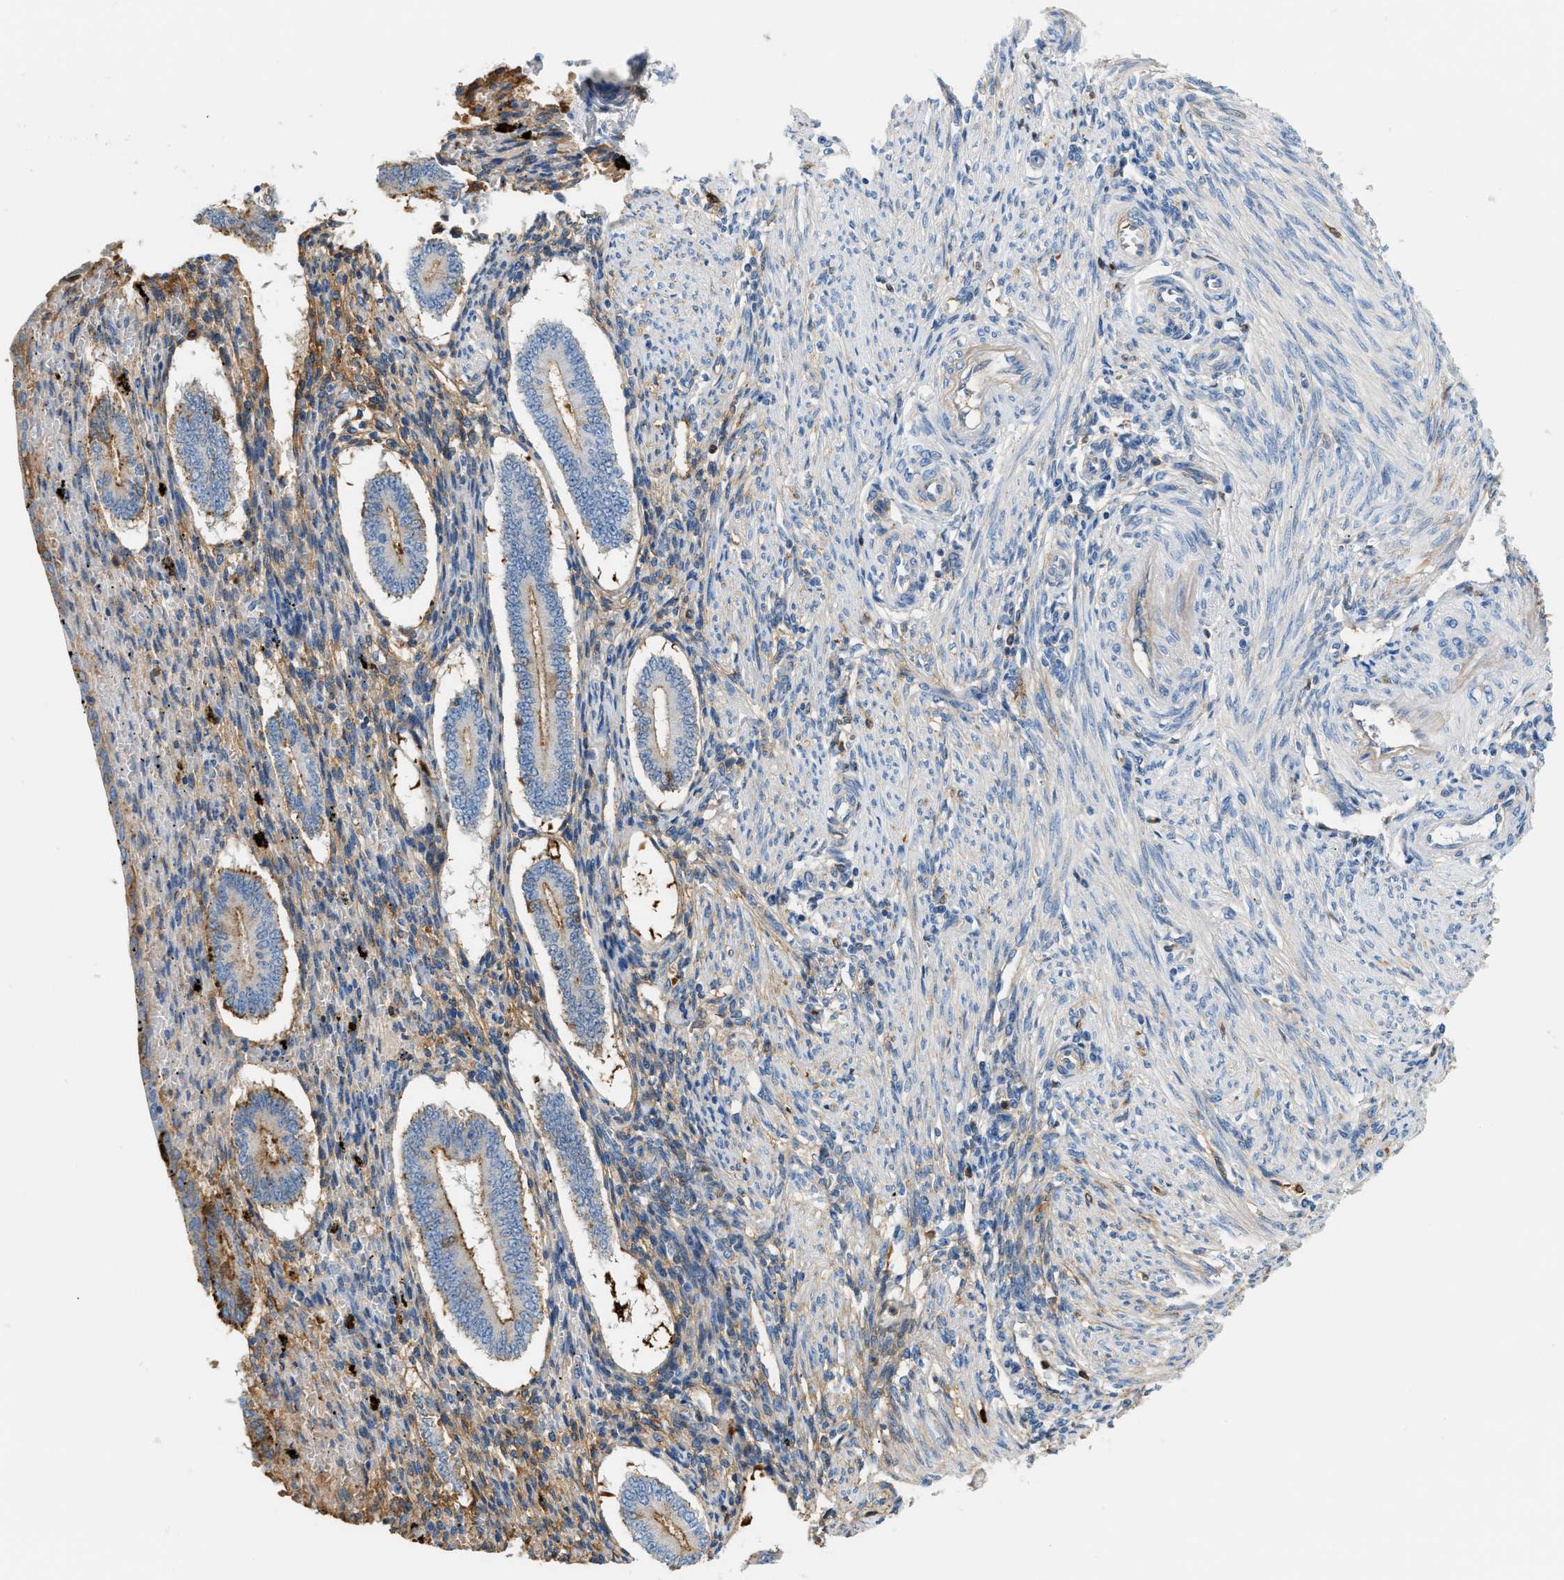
{"staining": {"intensity": "moderate", "quantity": "25%-75%", "location": "cytoplasmic/membranous"}, "tissue": "endometrium", "cell_type": "Cells in endometrial stroma", "image_type": "normal", "snomed": [{"axis": "morphology", "description": "Normal tissue, NOS"}, {"axis": "topography", "description": "Endometrium"}], "caption": "Cells in endometrial stroma demonstrate medium levels of moderate cytoplasmic/membranous staining in about 25%-75% of cells in unremarkable endometrium. Using DAB (3,3'-diaminobenzidine) (brown) and hematoxylin (blue) stains, captured at high magnification using brightfield microscopy.", "gene": "CFI", "patient": {"sex": "female", "age": 42}}